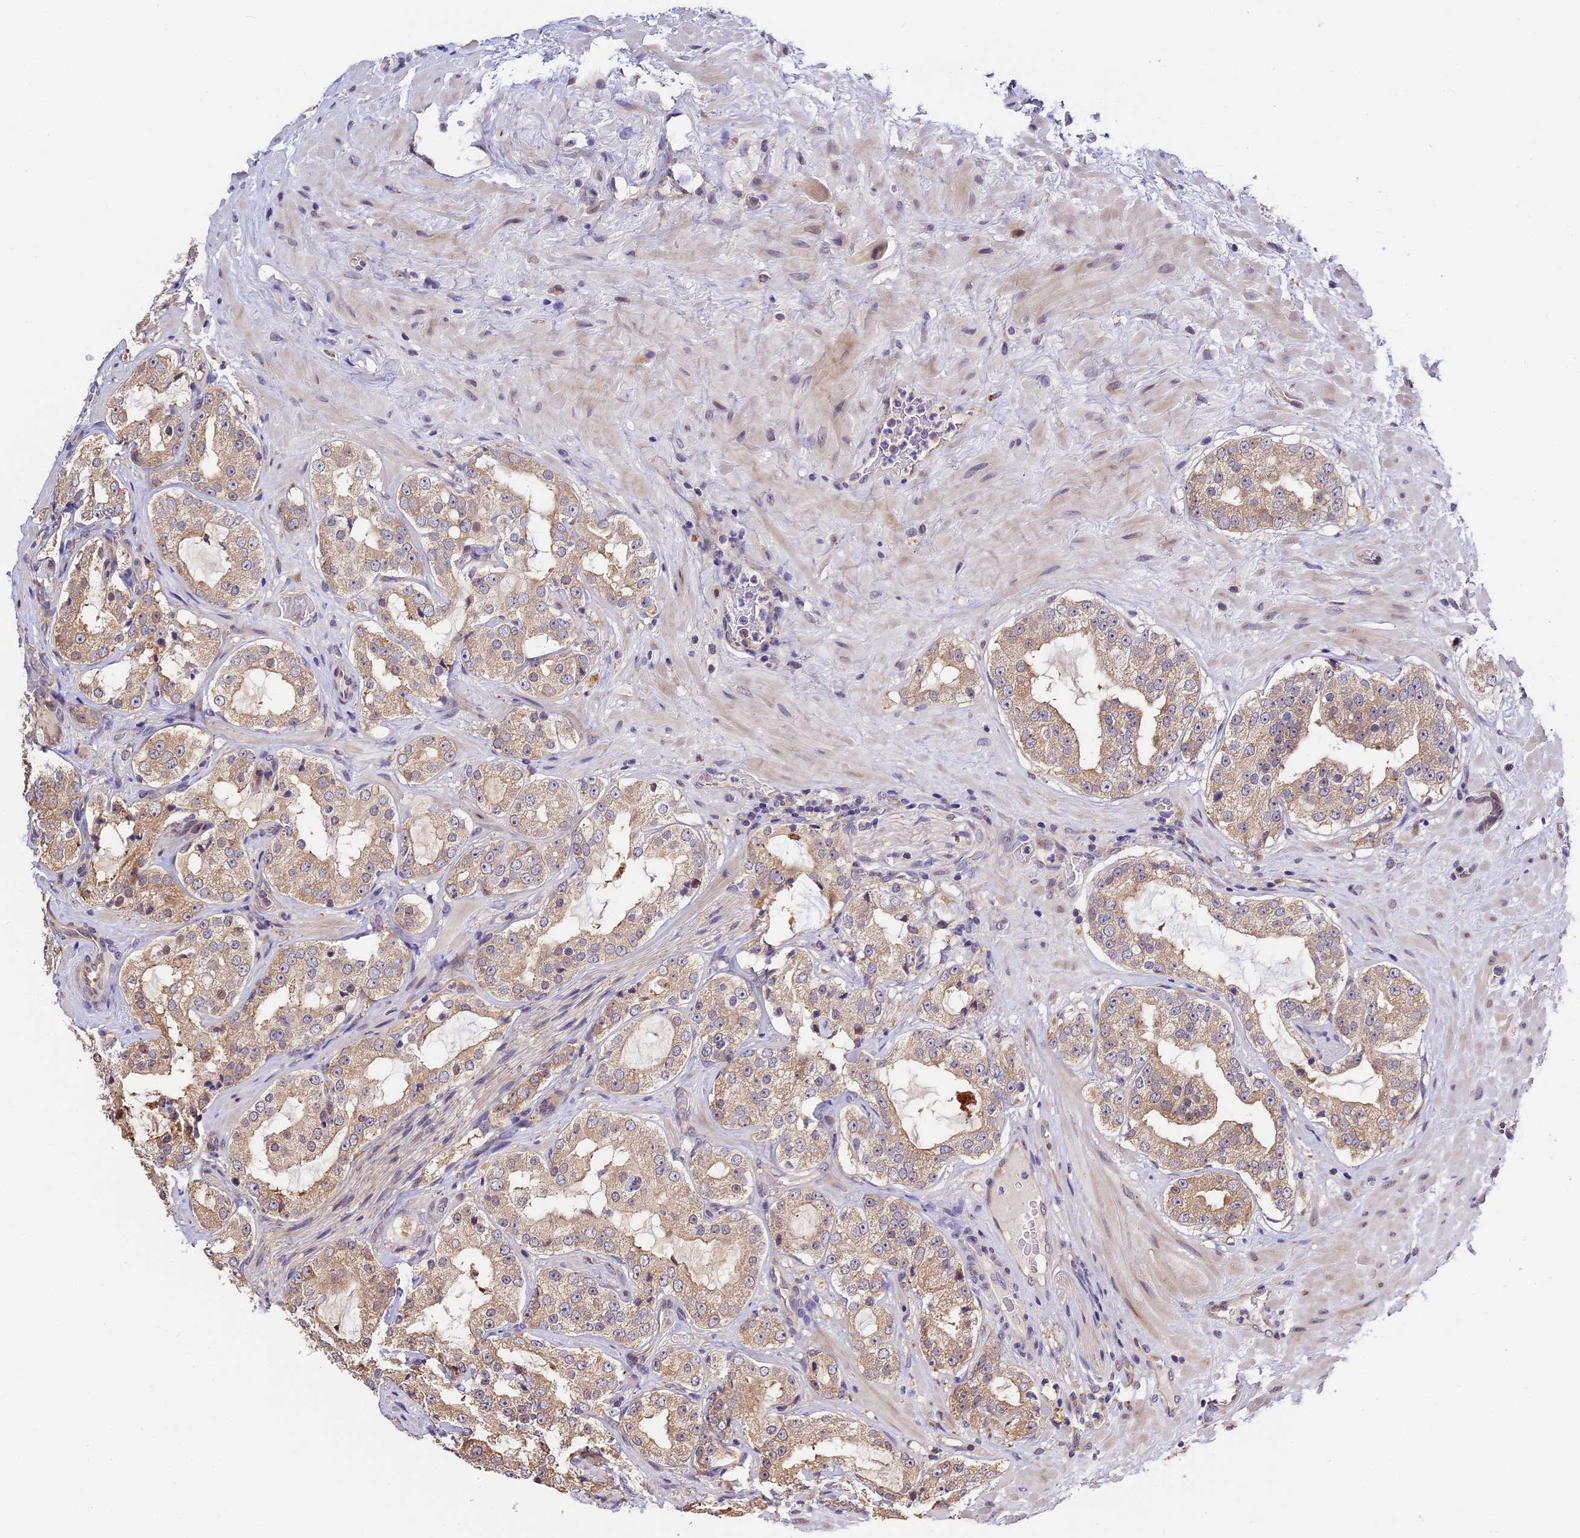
{"staining": {"intensity": "weak", "quantity": ">75%", "location": "cytoplasmic/membranous"}, "tissue": "prostate cancer", "cell_type": "Tumor cells", "image_type": "cancer", "snomed": [{"axis": "morphology", "description": "Adenocarcinoma, High grade"}, {"axis": "topography", "description": "Prostate"}], "caption": "The photomicrograph reveals a brown stain indicating the presence of a protein in the cytoplasmic/membranous of tumor cells in prostate cancer. The protein is stained brown, and the nuclei are stained in blue (DAB (3,3'-diaminobenzidine) IHC with brightfield microscopy, high magnification).", "gene": "BSCL2", "patient": {"sex": "male", "age": 64}}